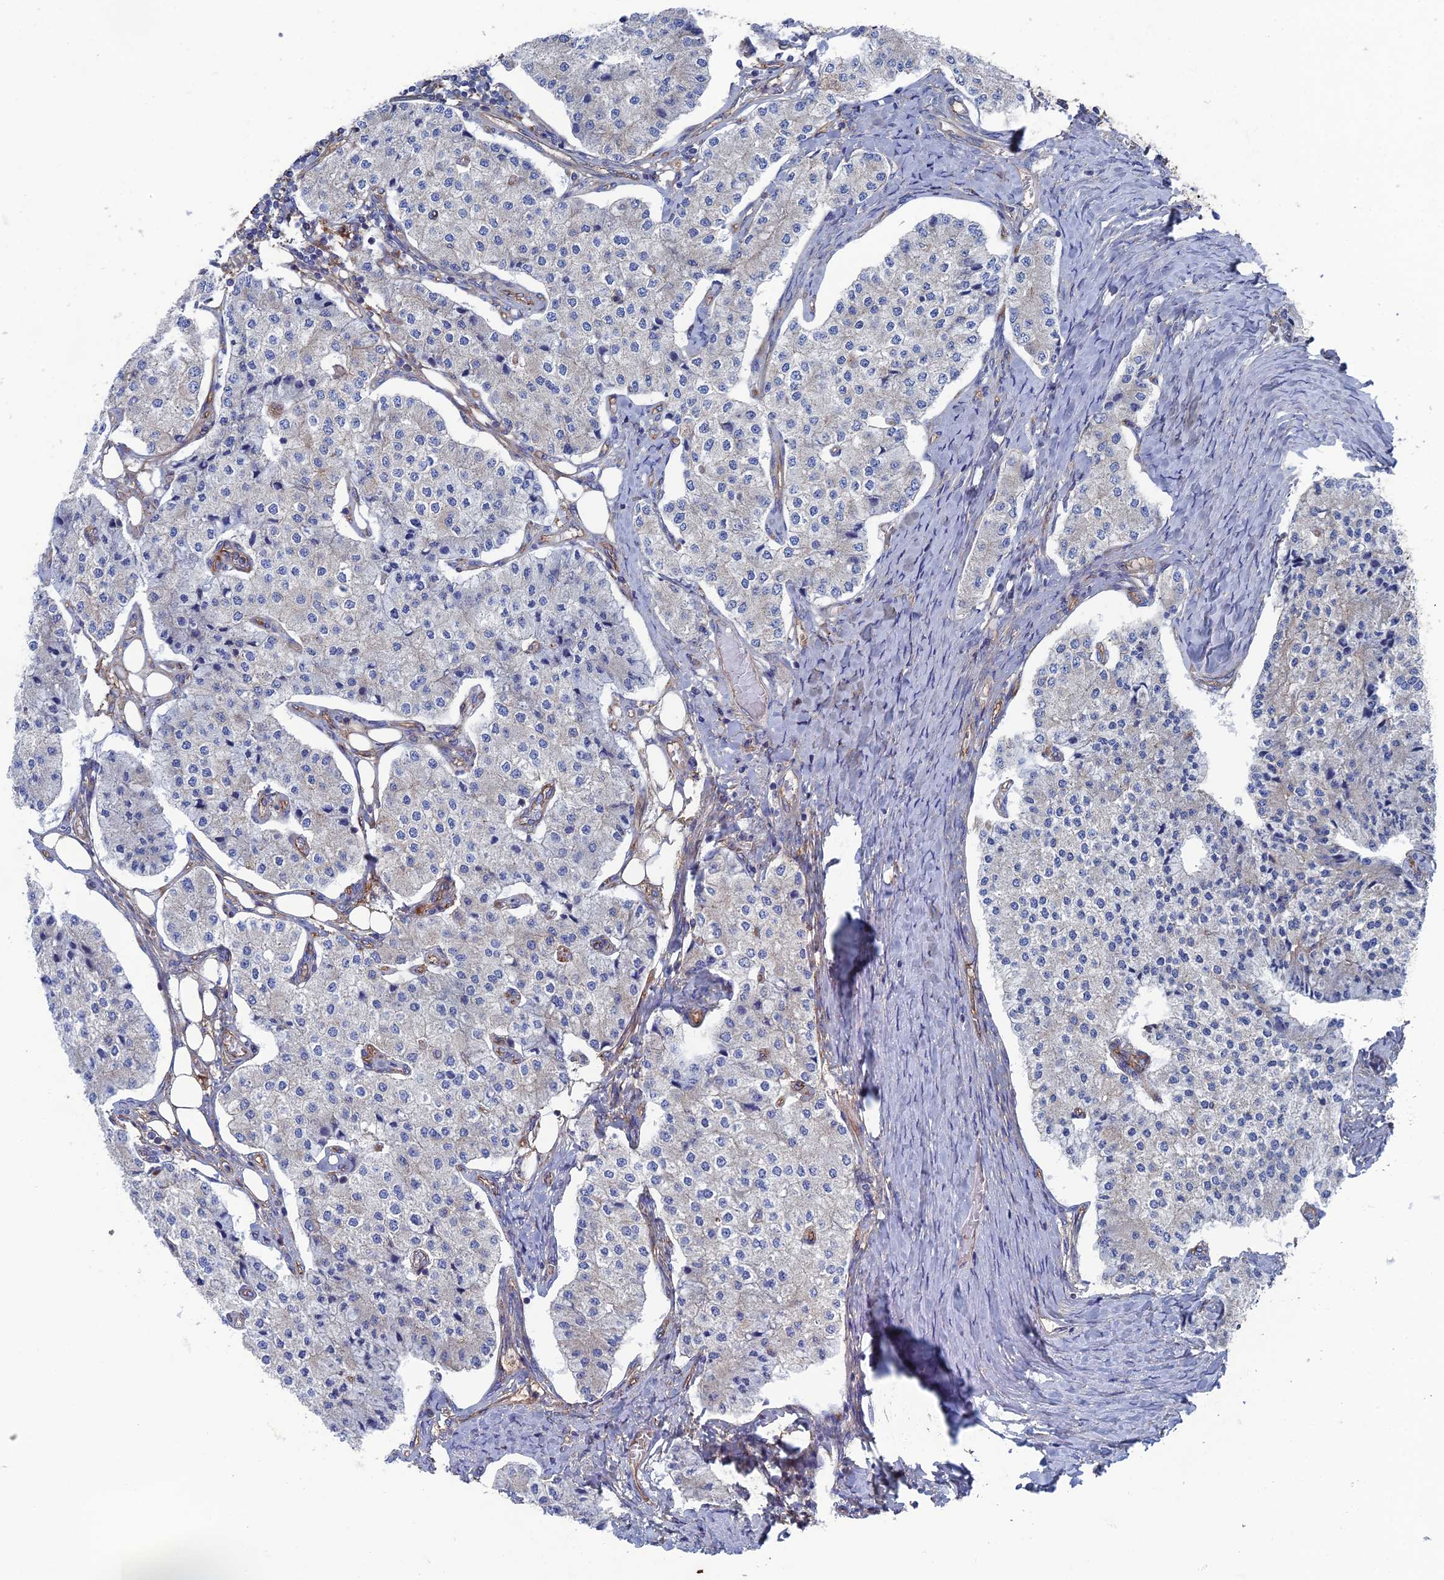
{"staining": {"intensity": "negative", "quantity": "none", "location": "none"}, "tissue": "carcinoid", "cell_type": "Tumor cells", "image_type": "cancer", "snomed": [{"axis": "morphology", "description": "Carcinoid, malignant, NOS"}, {"axis": "topography", "description": "Colon"}], "caption": "Malignant carcinoid stained for a protein using IHC reveals no expression tumor cells.", "gene": "SNX11", "patient": {"sex": "female", "age": 52}}